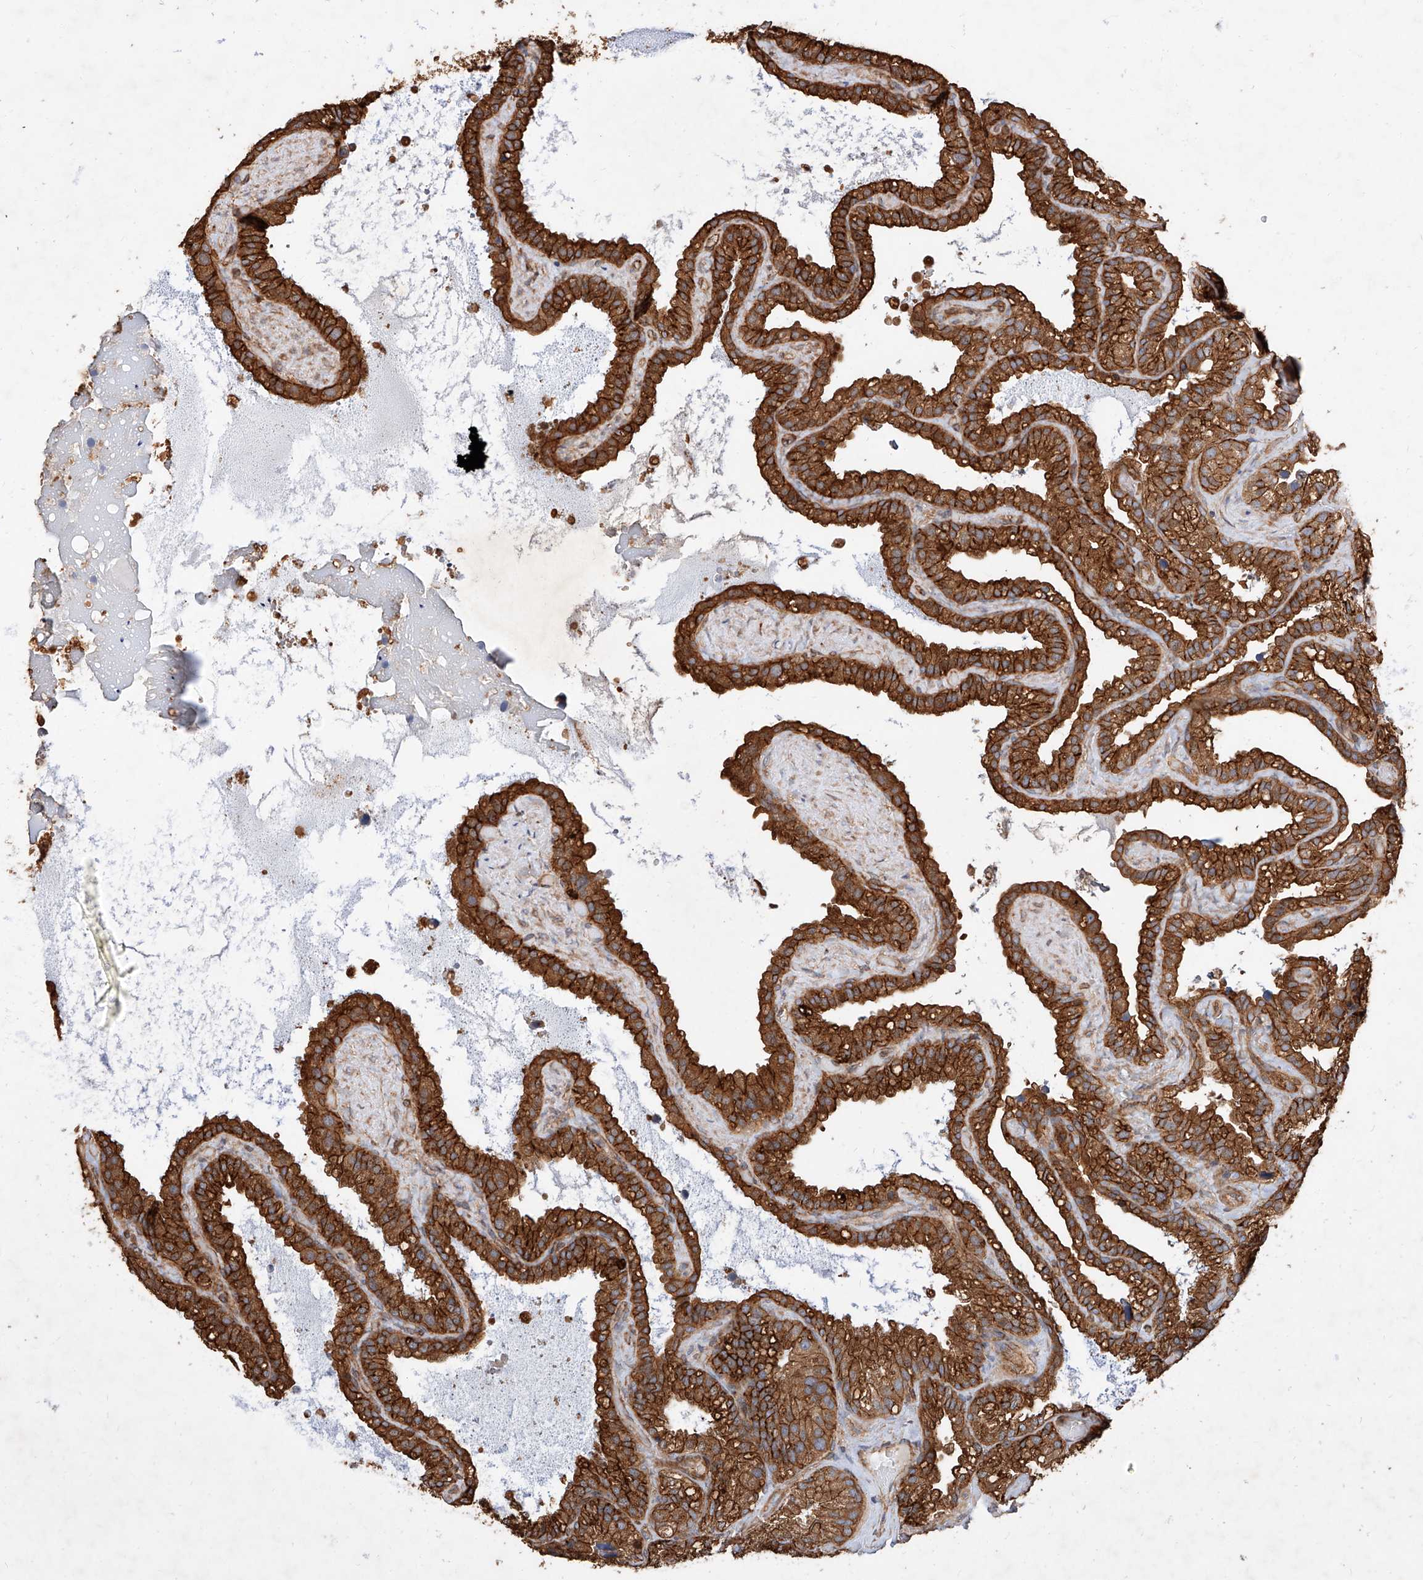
{"staining": {"intensity": "strong", "quantity": ">75%", "location": "cytoplasmic/membranous"}, "tissue": "seminal vesicle", "cell_type": "Glandular cells", "image_type": "normal", "snomed": [{"axis": "morphology", "description": "Normal tissue, NOS"}, {"axis": "topography", "description": "Prostate"}, {"axis": "topography", "description": "Seminal veicle"}], "caption": "Immunohistochemistry image of benign seminal vesicle: seminal vesicle stained using IHC exhibits high levels of strong protein expression localized specifically in the cytoplasmic/membranous of glandular cells, appearing as a cytoplasmic/membranous brown color.", "gene": "GHDC", "patient": {"sex": "male", "age": 68}}